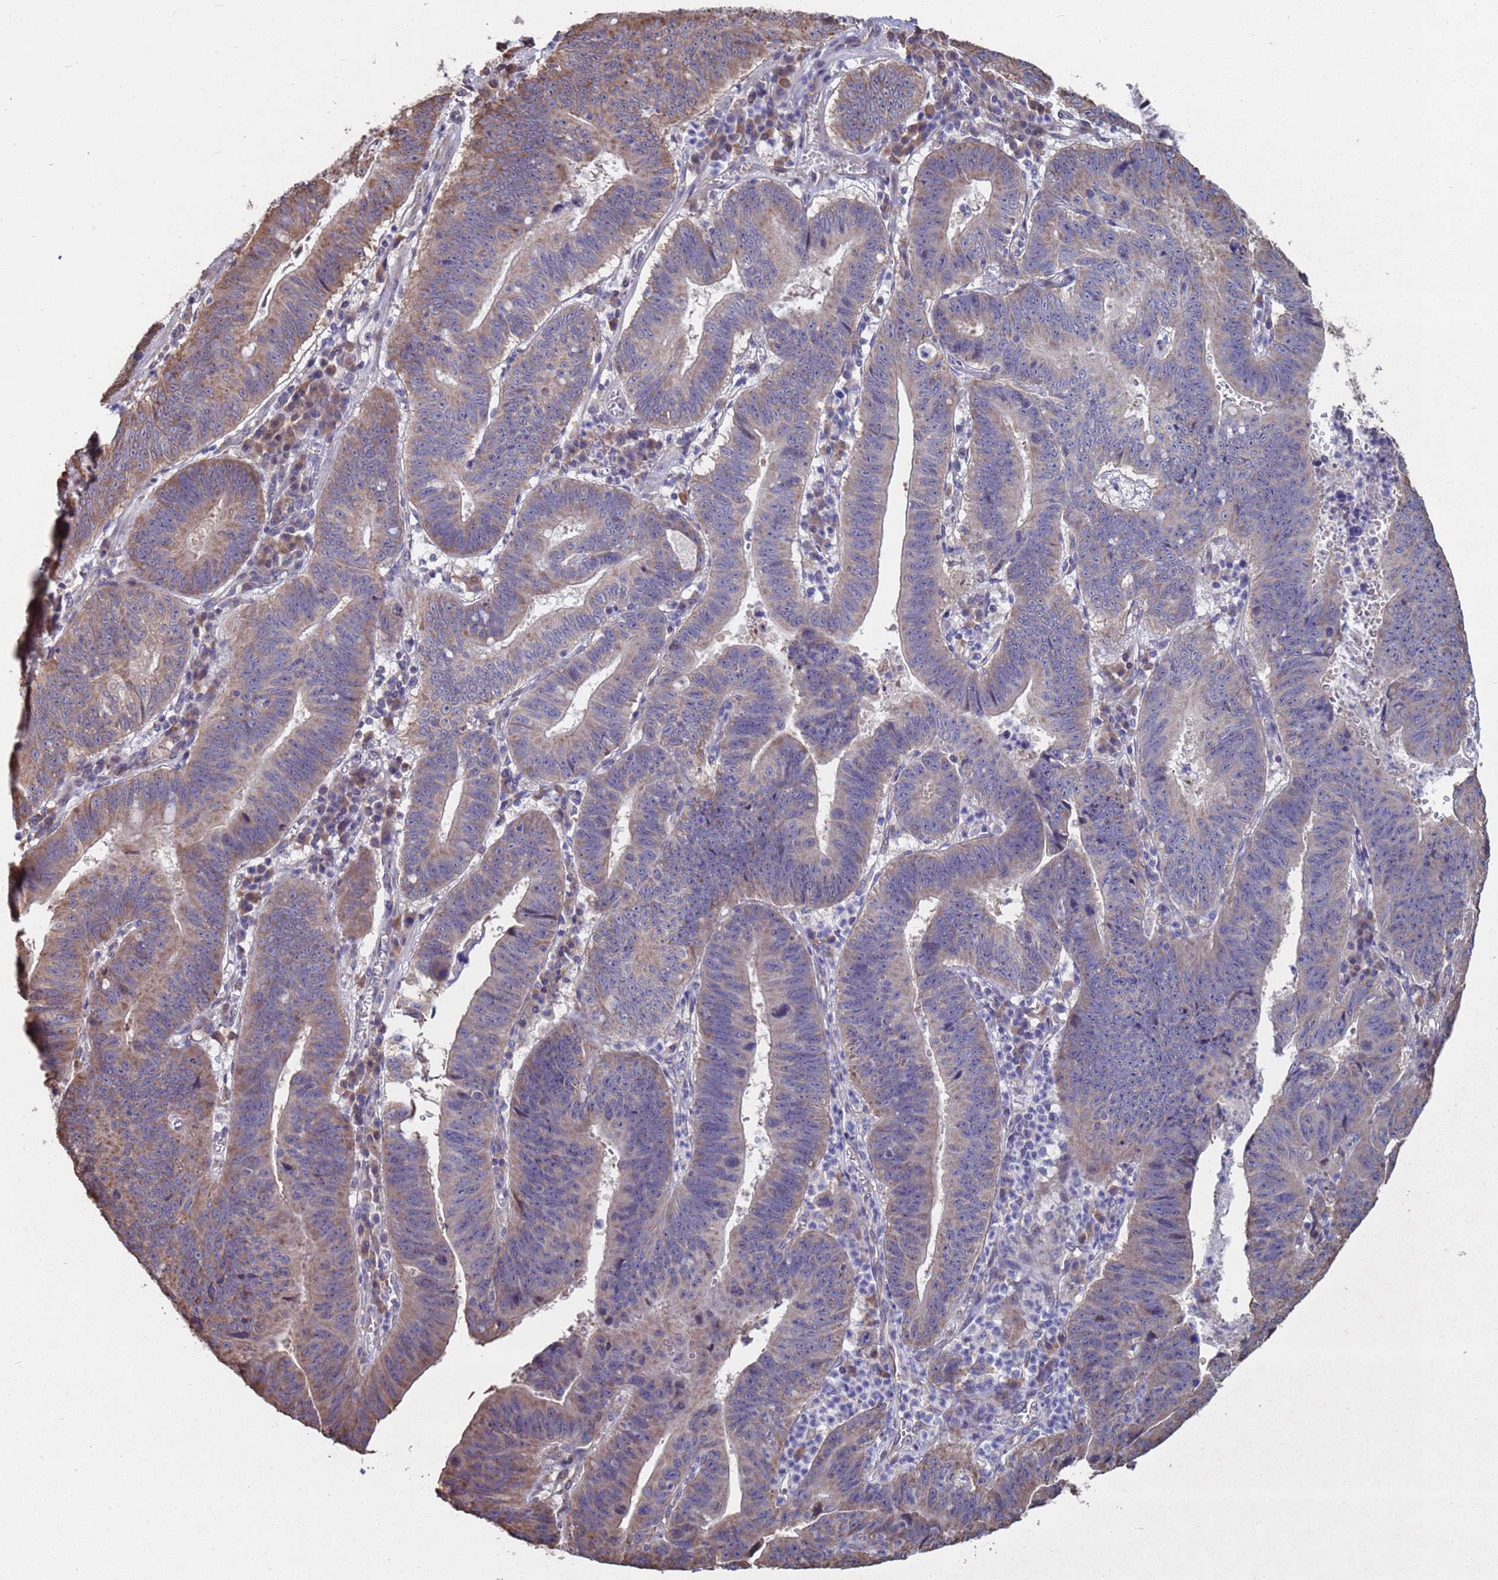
{"staining": {"intensity": "moderate", "quantity": "25%-75%", "location": "cytoplasmic/membranous"}, "tissue": "stomach cancer", "cell_type": "Tumor cells", "image_type": "cancer", "snomed": [{"axis": "morphology", "description": "Adenocarcinoma, NOS"}, {"axis": "topography", "description": "Stomach"}], "caption": "Immunohistochemical staining of adenocarcinoma (stomach) reveals medium levels of moderate cytoplasmic/membranous expression in approximately 25%-75% of tumor cells. (DAB IHC, brown staining for protein, blue staining for nuclei).", "gene": "CFAP119", "patient": {"sex": "male", "age": 59}}